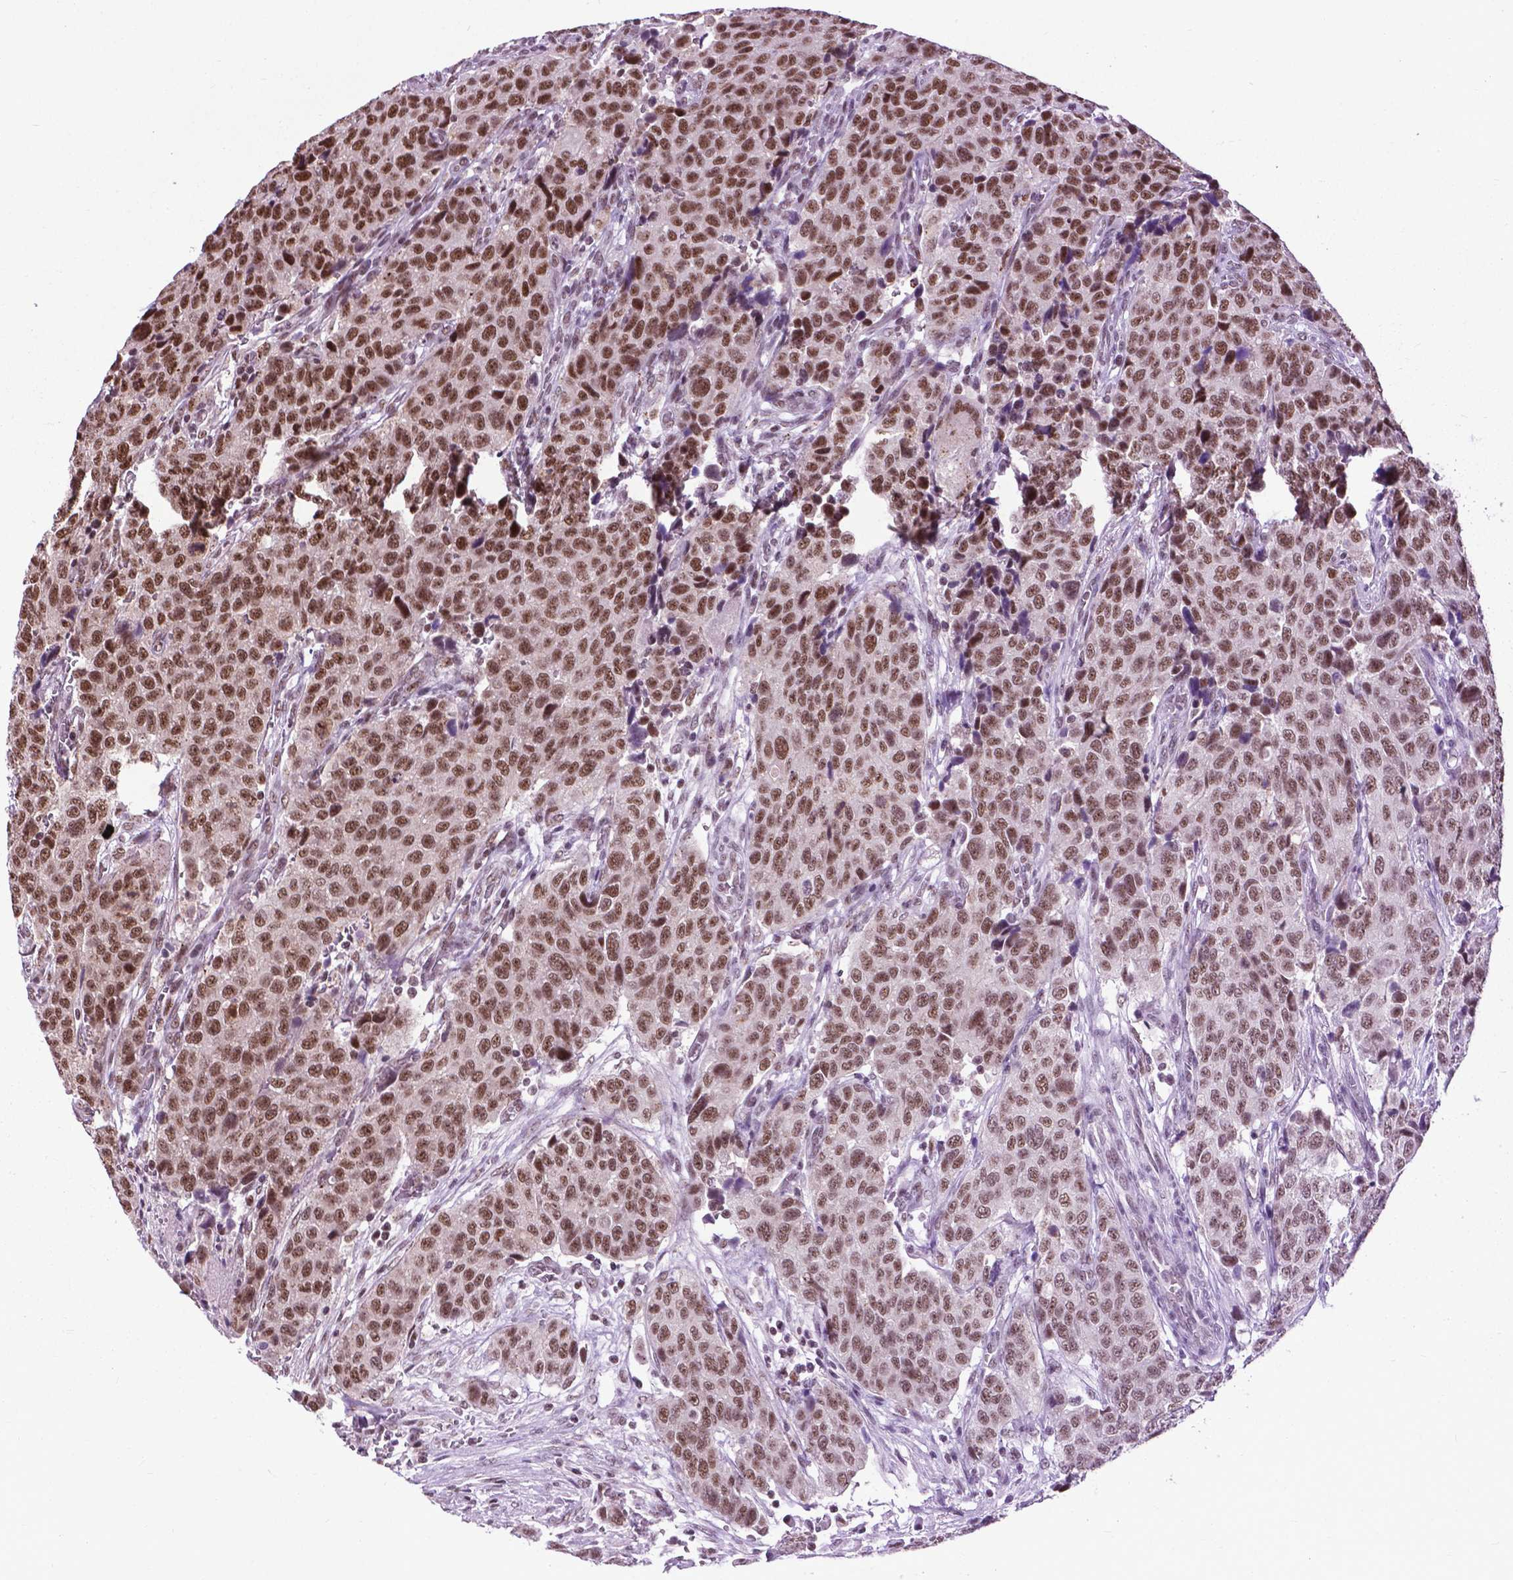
{"staining": {"intensity": "strong", "quantity": ">75%", "location": "nuclear"}, "tissue": "urothelial cancer", "cell_type": "Tumor cells", "image_type": "cancer", "snomed": [{"axis": "morphology", "description": "Urothelial carcinoma, High grade"}, {"axis": "topography", "description": "Urinary bladder"}], "caption": "High-grade urothelial carcinoma was stained to show a protein in brown. There is high levels of strong nuclear staining in approximately >75% of tumor cells.", "gene": "EAF1", "patient": {"sex": "female", "age": 58}}